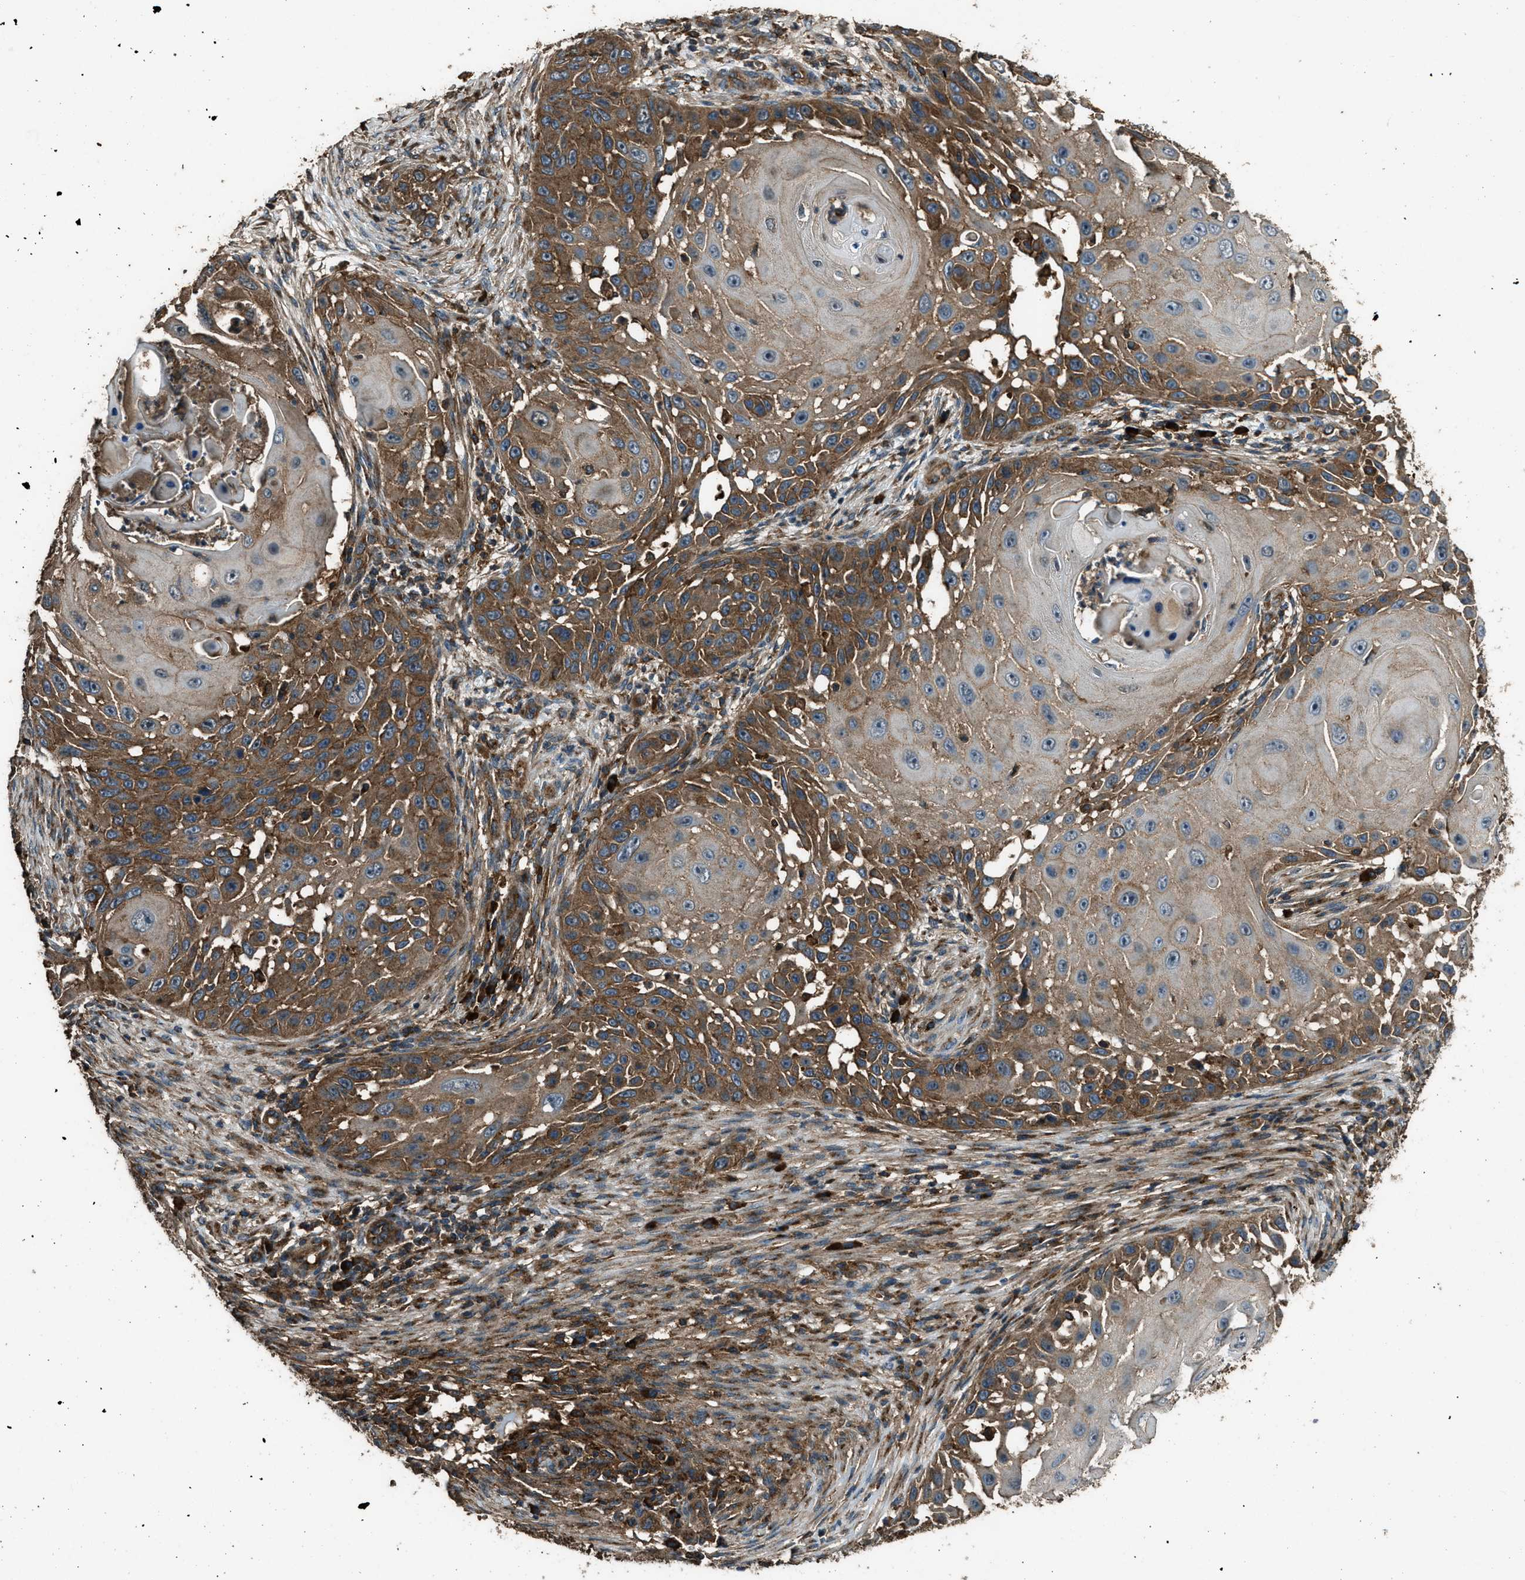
{"staining": {"intensity": "moderate", "quantity": ">75%", "location": "cytoplasmic/membranous"}, "tissue": "skin cancer", "cell_type": "Tumor cells", "image_type": "cancer", "snomed": [{"axis": "morphology", "description": "Squamous cell carcinoma, NOS"}, {"axis": "topography", "description": "Skin"}], "caption": "Squamous cell carcinoma (skin) was stained to show a protein in brown. There is medium levels of moderate cytoplasmic/membranous staining in about >75% of tumor cells. The staining is performed using DAB (3,3'-diaminobenzidine) brown chromogen to label protein expression. The nuclei are counter-stained blue using hematoxylin.", "gene": "MAP3K8", "patient": {"sex": "female", "age": 44}}